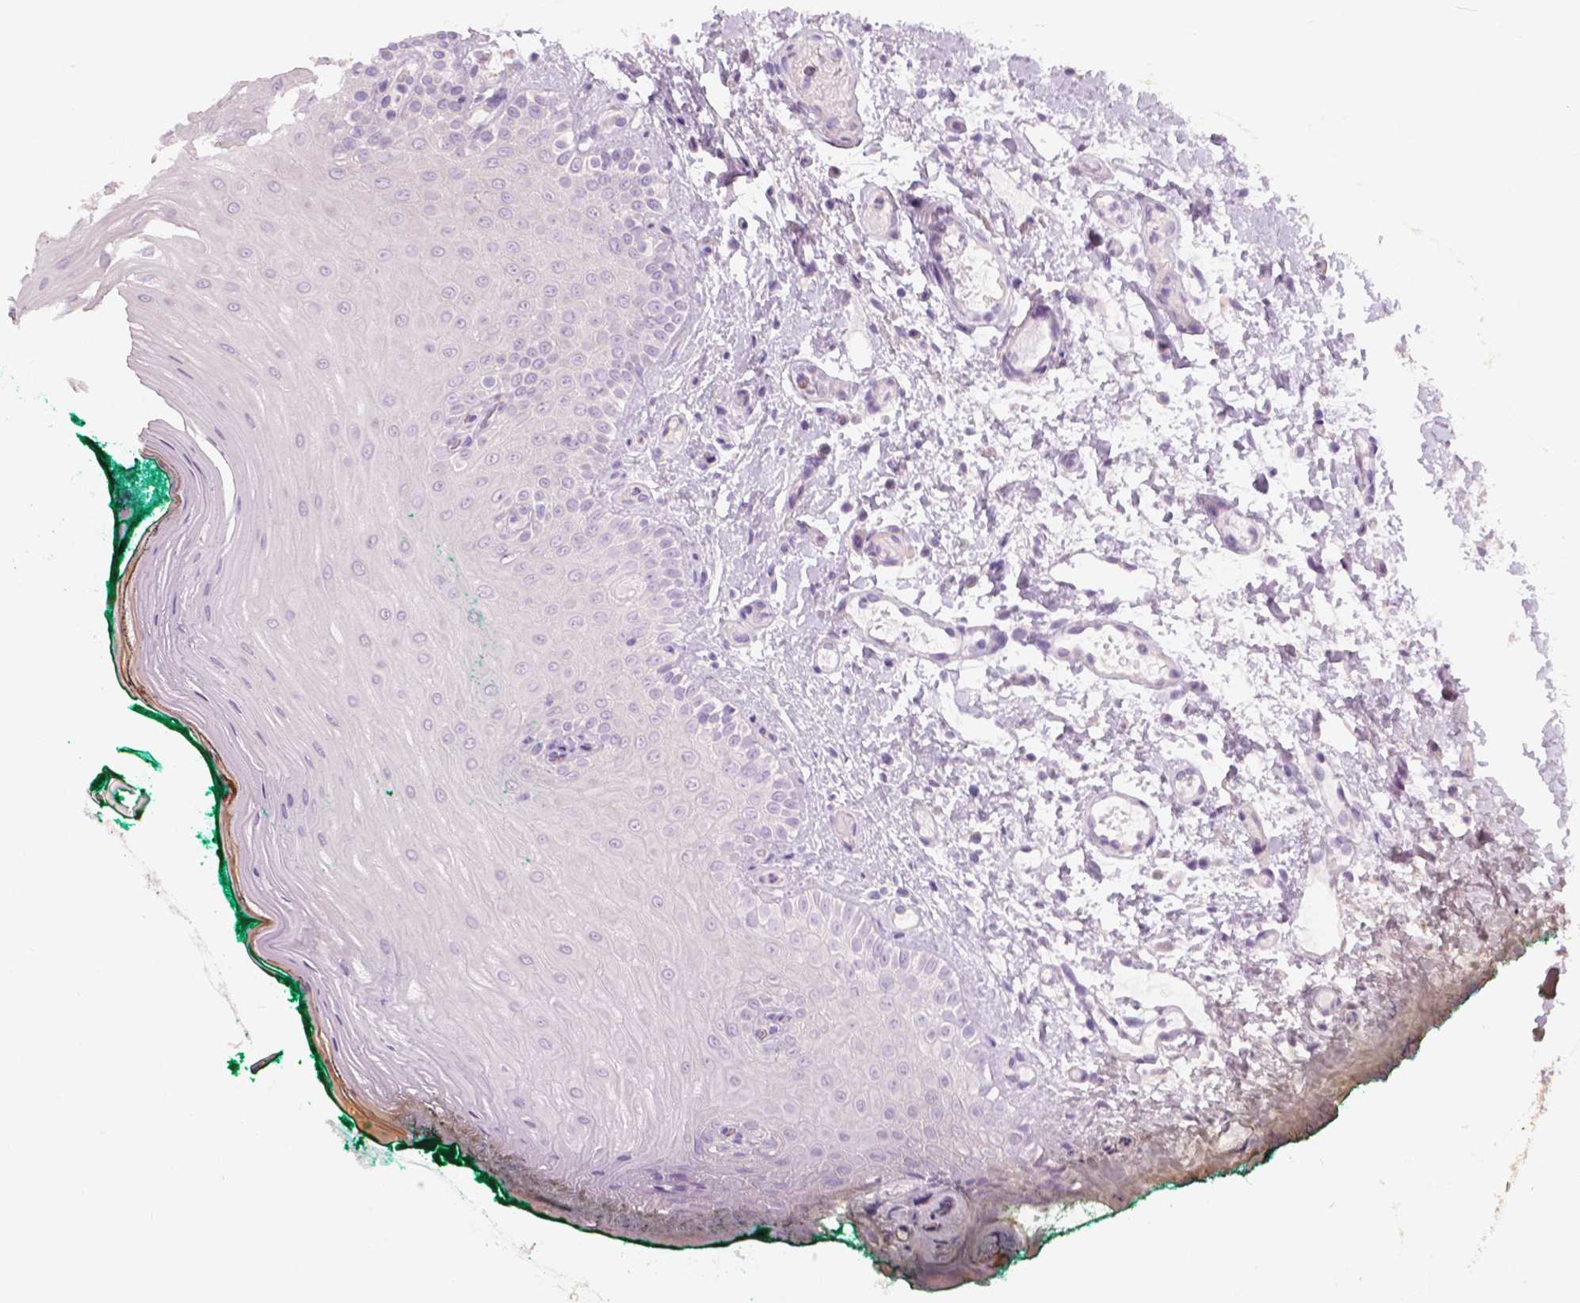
{"staining": {"intensity": "negative", "quantity": "none", "location": "none"}, "tissue": "oral mucosa", "cell_type": "Squamous epithelial cells", "image_type": "normal", "snomed": [{"axis": "morphology", "description": "Normal tissue, NOS"}, {"axis": "topography", "description": "Oral tissue"}], "caption": "The IHC image has no significant expression in squamous epithelial cells of oral mucosa.", "gene": "A4GNT", "patient": {"sex": "female", "age": 83}}